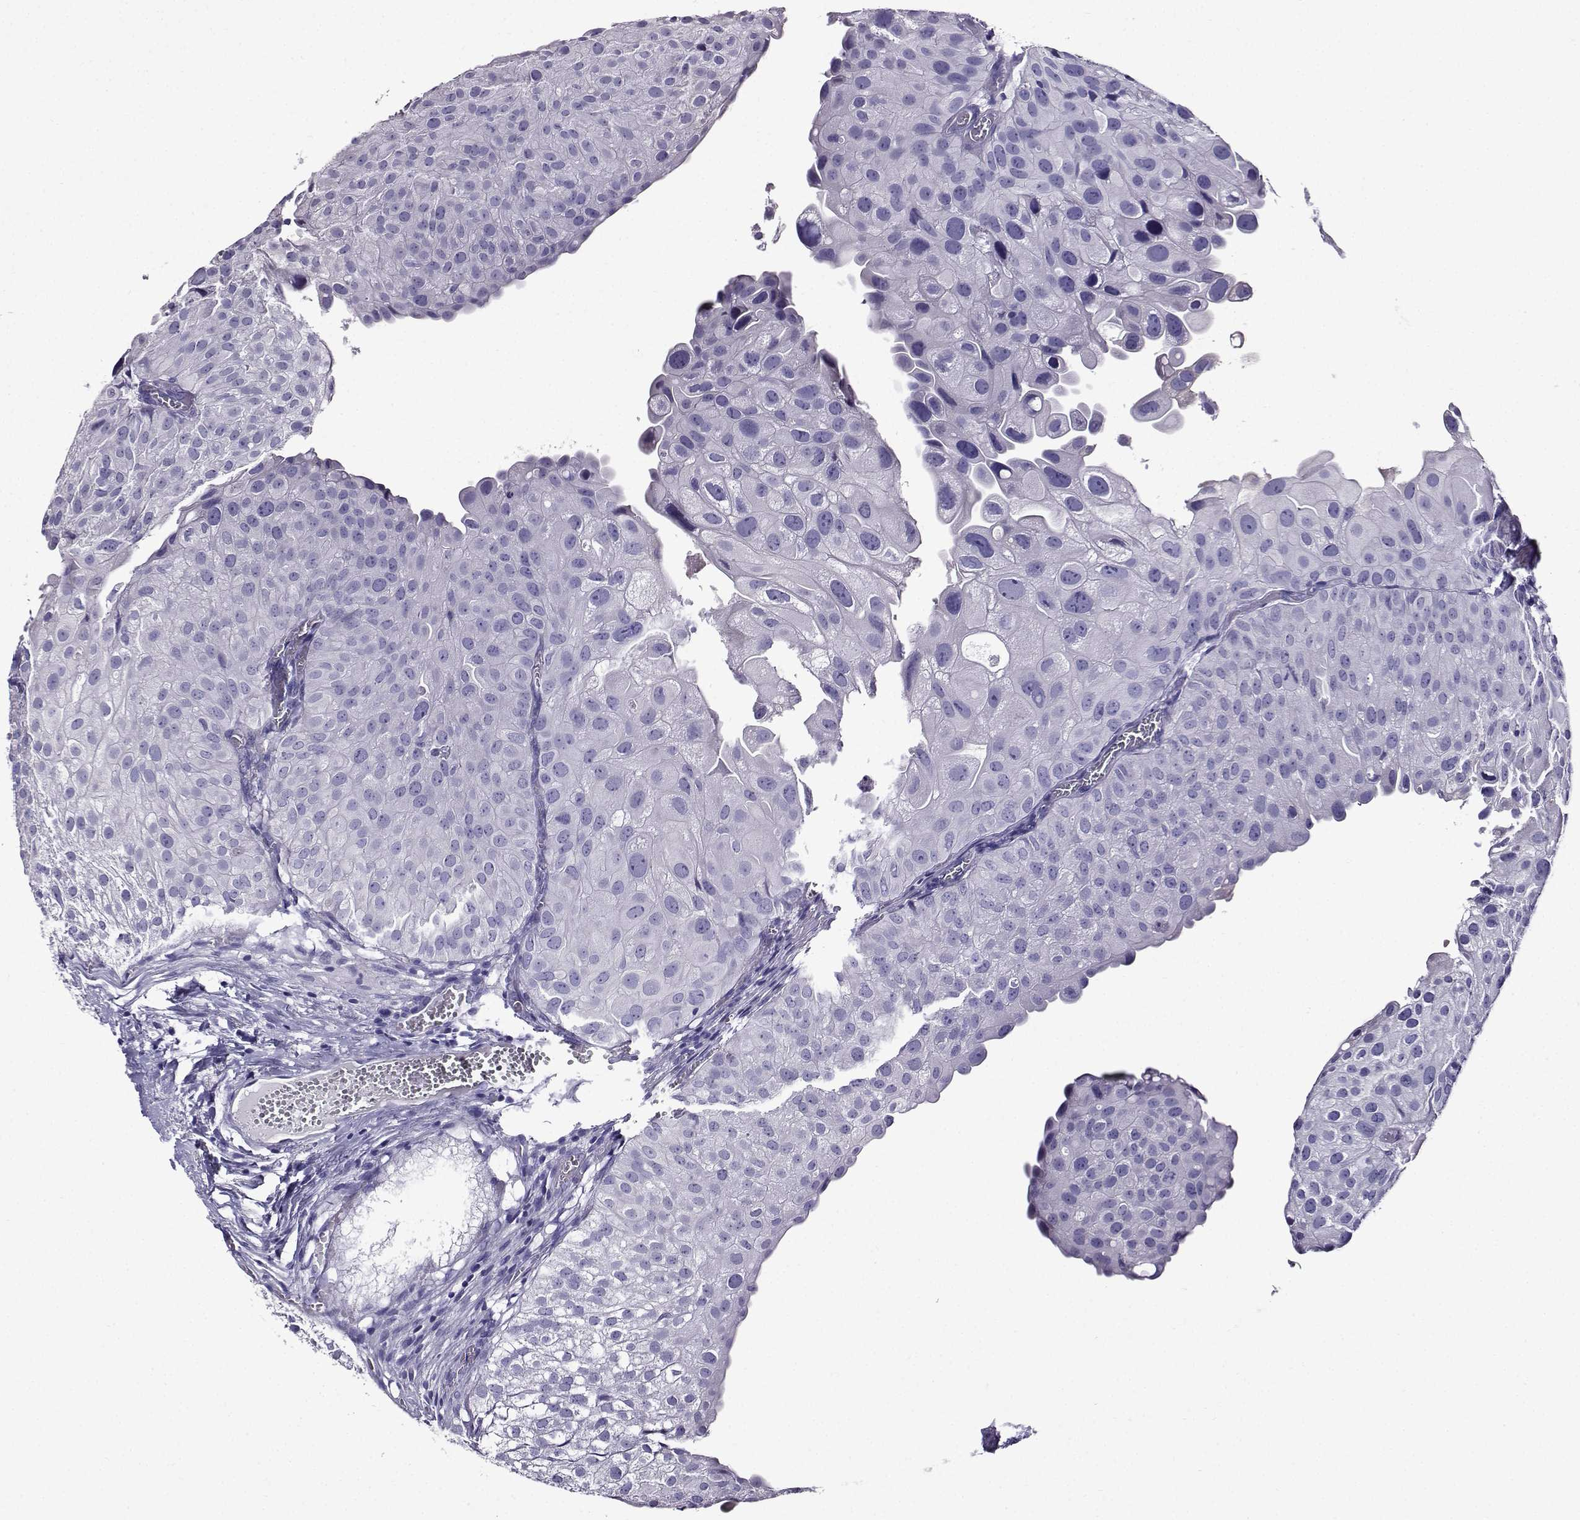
{"staining": {"intensity": "negative", "quantity": "none", "location": "none"}, "tissue": "urothelial cancer", "cell_type": "Tumor cells", "image_type": "cancer", "snomed": [{"axis": "morphology", "description": "Urothelial carcinoma, Low grade"}, {"axis": "topography", "description": "Urinary bladder"}], "caption": "A micrograph of human urothelial cancer is negative for staining in tumor cells.", "gene": "TMEM266", "patient": {"sex": "female", "age": 78}}